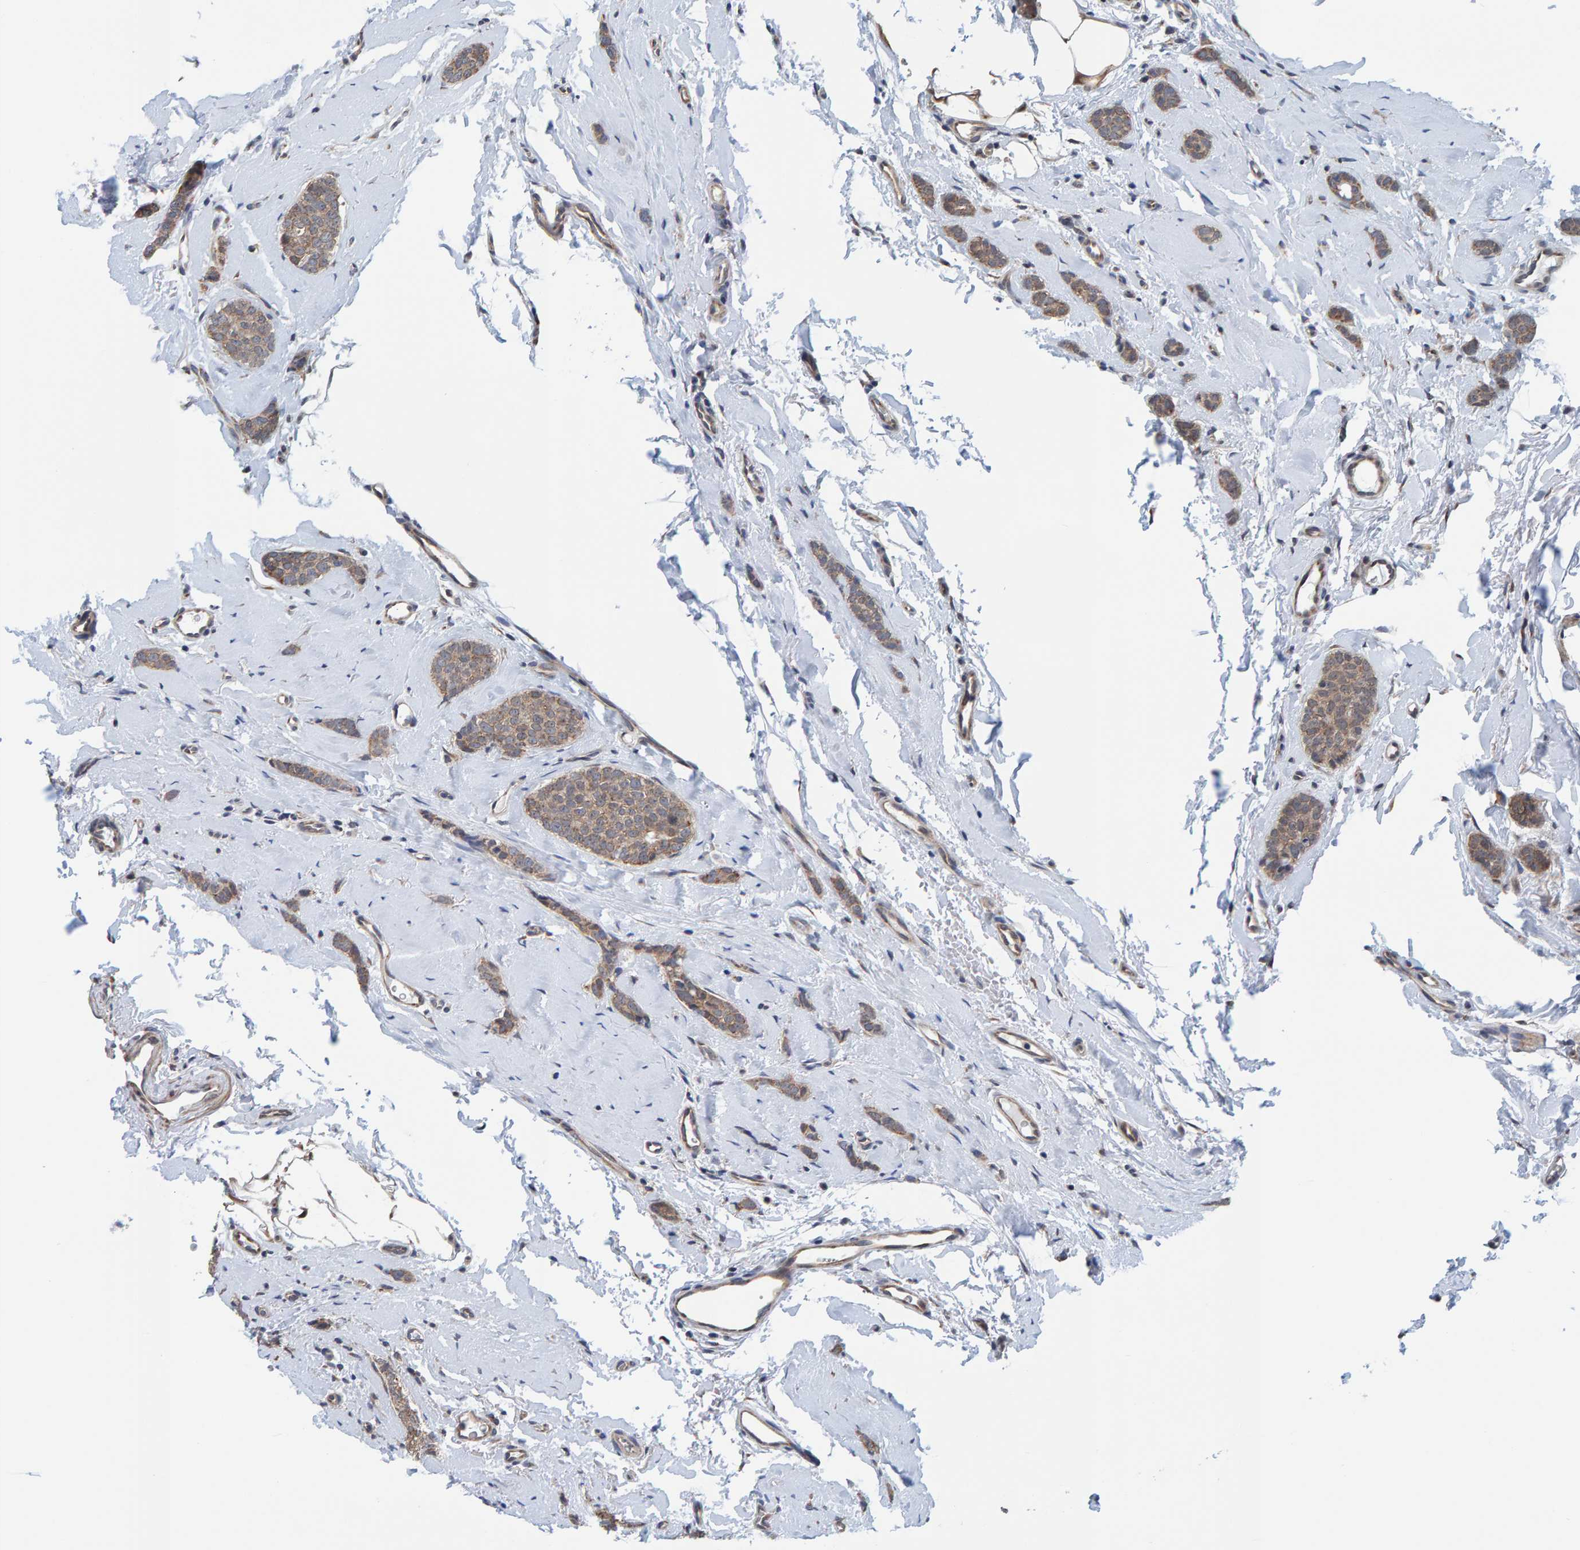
{"staining": {"intensity": "weak", "quantity": ">75%", "location": "cytoplasmic/membranous"}, "tissue": "breast cancer", "cell_type": "Tumor cells", "image_type": "cancer", "snomed": [{"axis": "morphology", "description": "Lobular carcinoma"}, {"axis": "topography", "description": "Skin"}, {"axis": "topography", "description": "Breast"}], "caption": "An immunohistochemistry histopathology image of tumor tissue is shown. Protein staining in brown highlights weak cytoplasmic/membranous positivity in breast cancer (lobular carcinoma) within tumor cells. The staining was performed using DAB (3,3'-diaminobenzidine) to visualize the protein expression in brown, while the nuclei were stained in blue with hematoxylin (Magnification: 20x).", "gene": "SCRN2", "patient": {"sex": "female", "age": 46}}